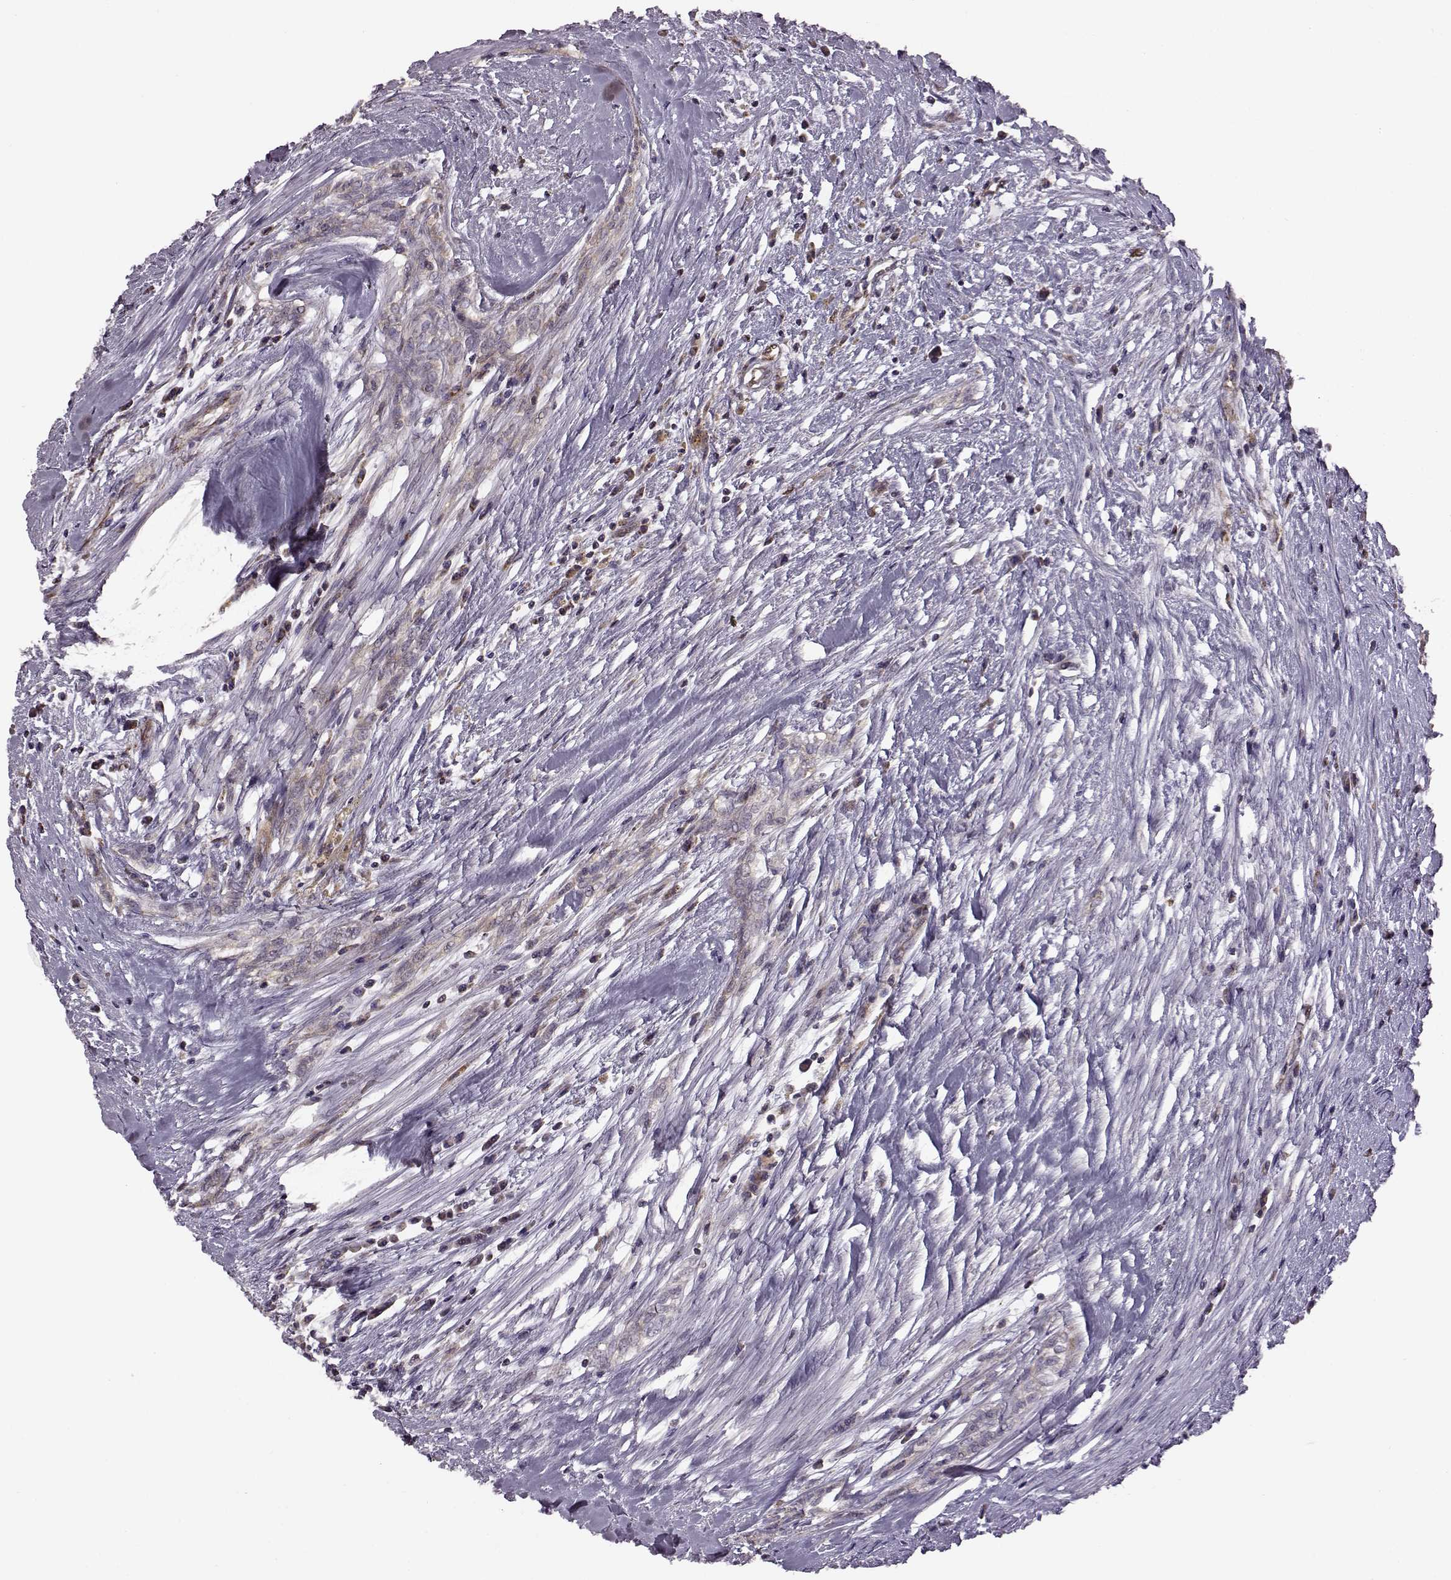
{"staining": {"intensity": "moderate", "quantity": "25%-75%", "location": "cytoplasmic/membranous"}, "tissue": "testis cancer", "cell_type": "Tumor cells", "image_type": "cancer", "snomed": [{"axis": "morphology", "description": "Carcinoma, Embryonal, NOS"}, {"axis": "topography", "description": "Testis"}], "caption": "The micrograph reveals staining of embryonal carcinoma (testis), revealing moderate cytoplasmic/membranous protein positivity (brown color) within tumor cells.", "gene": "MTSS1", "patient": {"sex": "male", "age": 37}}